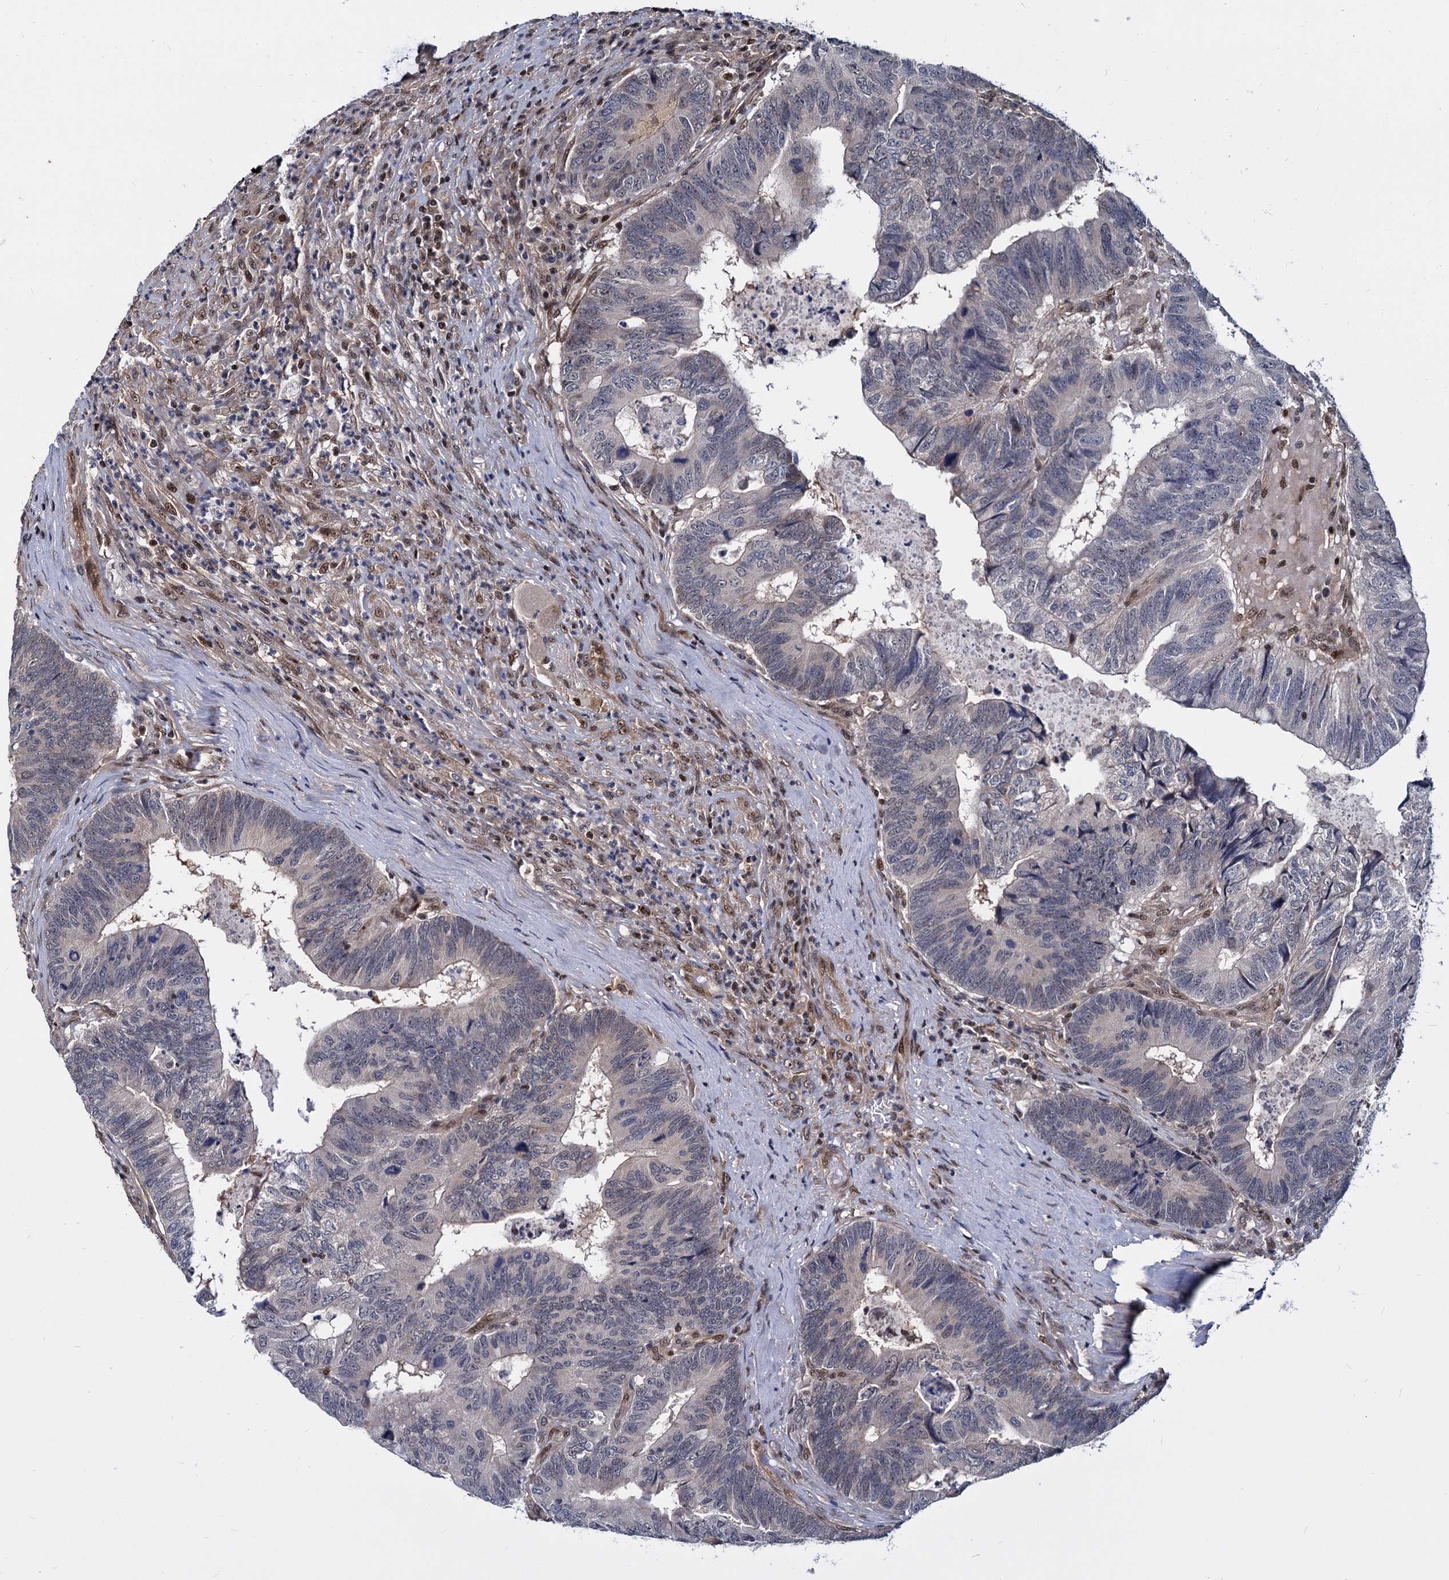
{"staining": {"intensity": "weak", "quantity": "<25%", "location": "nuclear"}, "tissue": "colorectal cancer", "cell_type": "Tumor cells", "image_type": "cancer", "snomed": [{"axis": "morphology", "description": "Adenocarcinoma, NOS"}, {"axis": "topography", "description": "Colon"}], "caption": "Tumor cells show no significant protein staining in adenocarcinoma (colorectal).", "gene": "UBLCP1", "patient": {"sex": "female", "age": 67}}